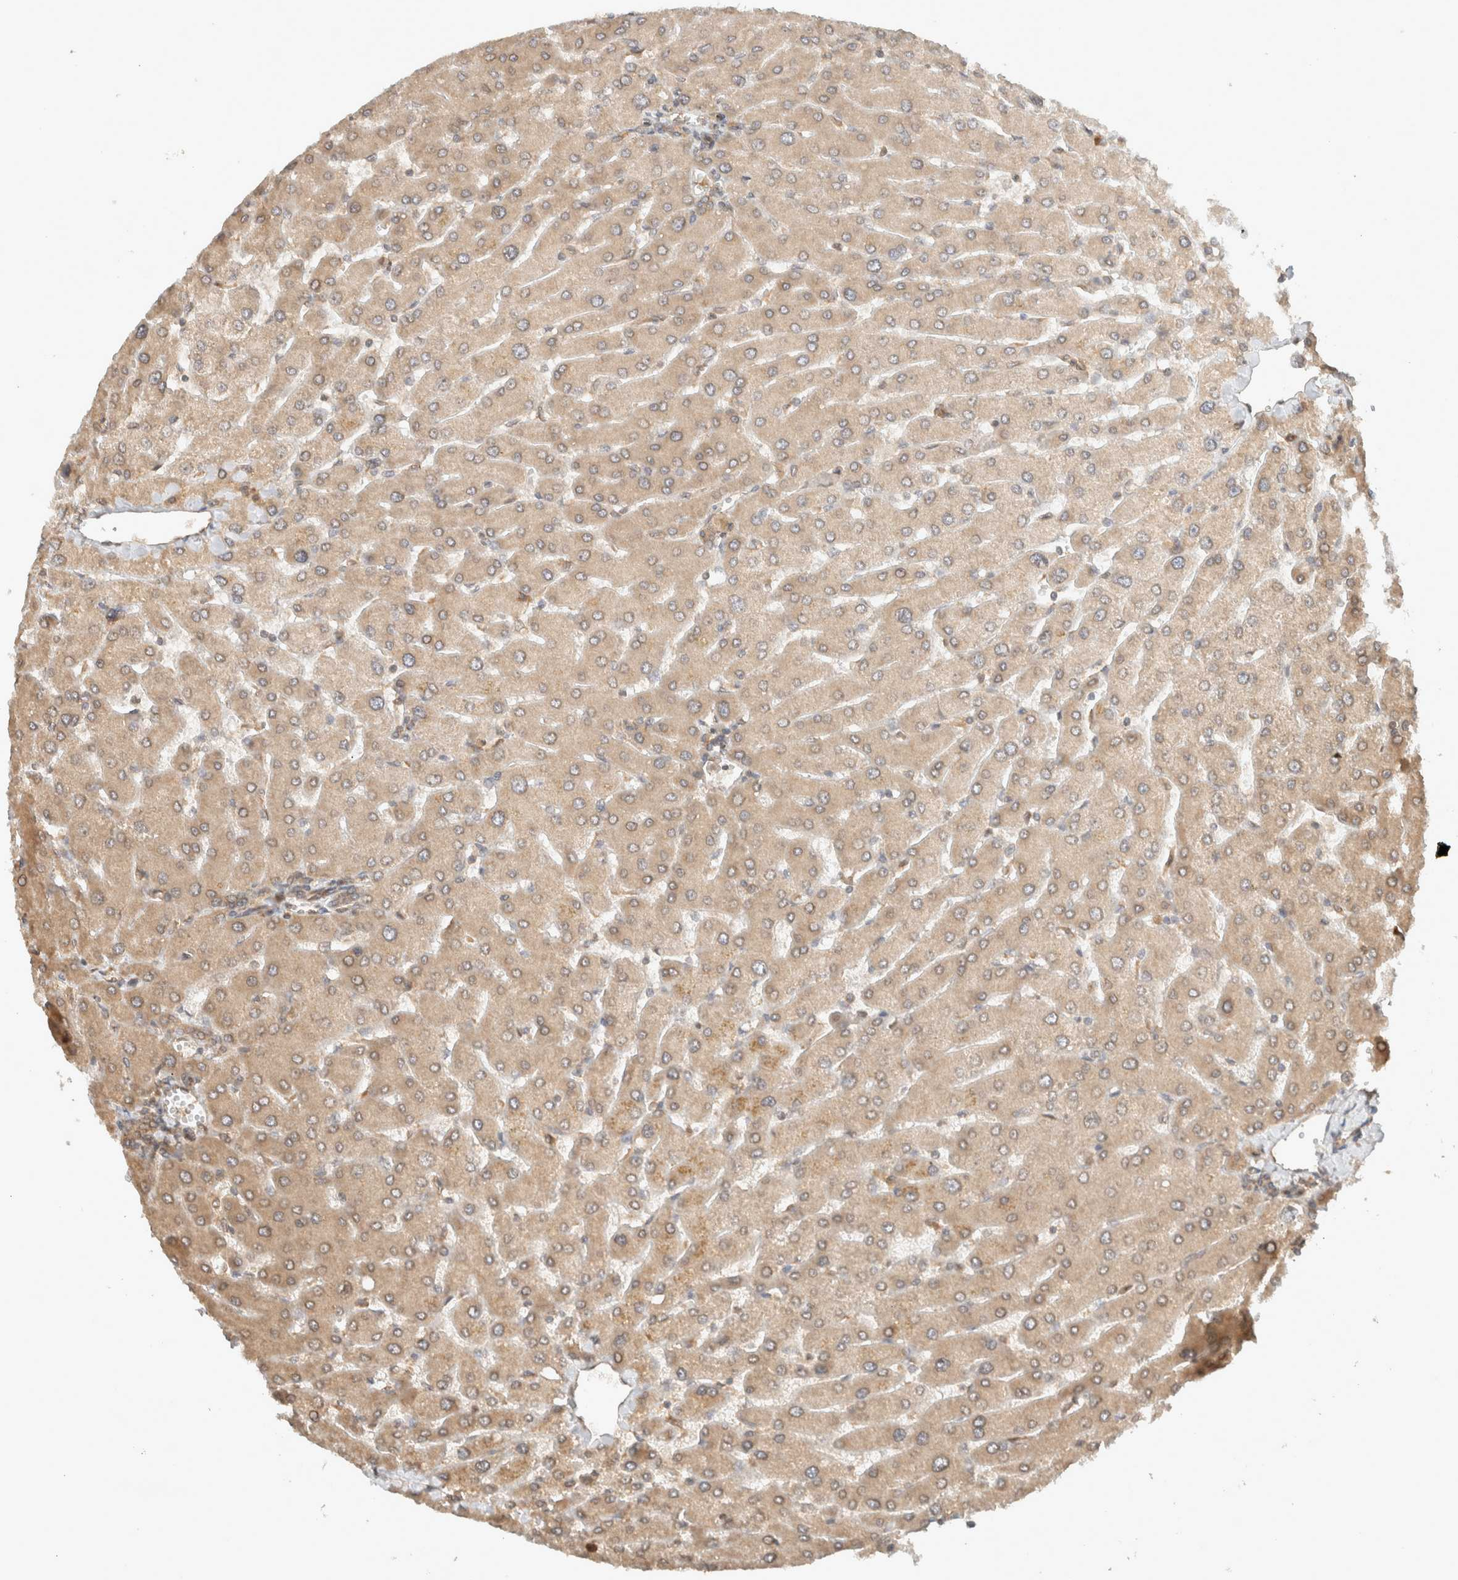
{"staining": {"intensity": "weak", "quantity": ">75%", "location": "cytoplasmic/membranous"}, "tissue": "liver", "cell_type": "Cholangiocytes", "image_type": "normal", "snomed": [{"axis": "morphology", "description": "Normal tissue, NOS"}, {"axis": "topography", "description": "Liver"}], "caption": "A high-resolution photomicrograph shows IHC staining of unremarkable liver, which reveals weak cytoplasmic/membranous staining in approximately >75% of cholangiocytes.", "gene": "ARFGEF2", "patient": {"sex": "male", "age": 55}}